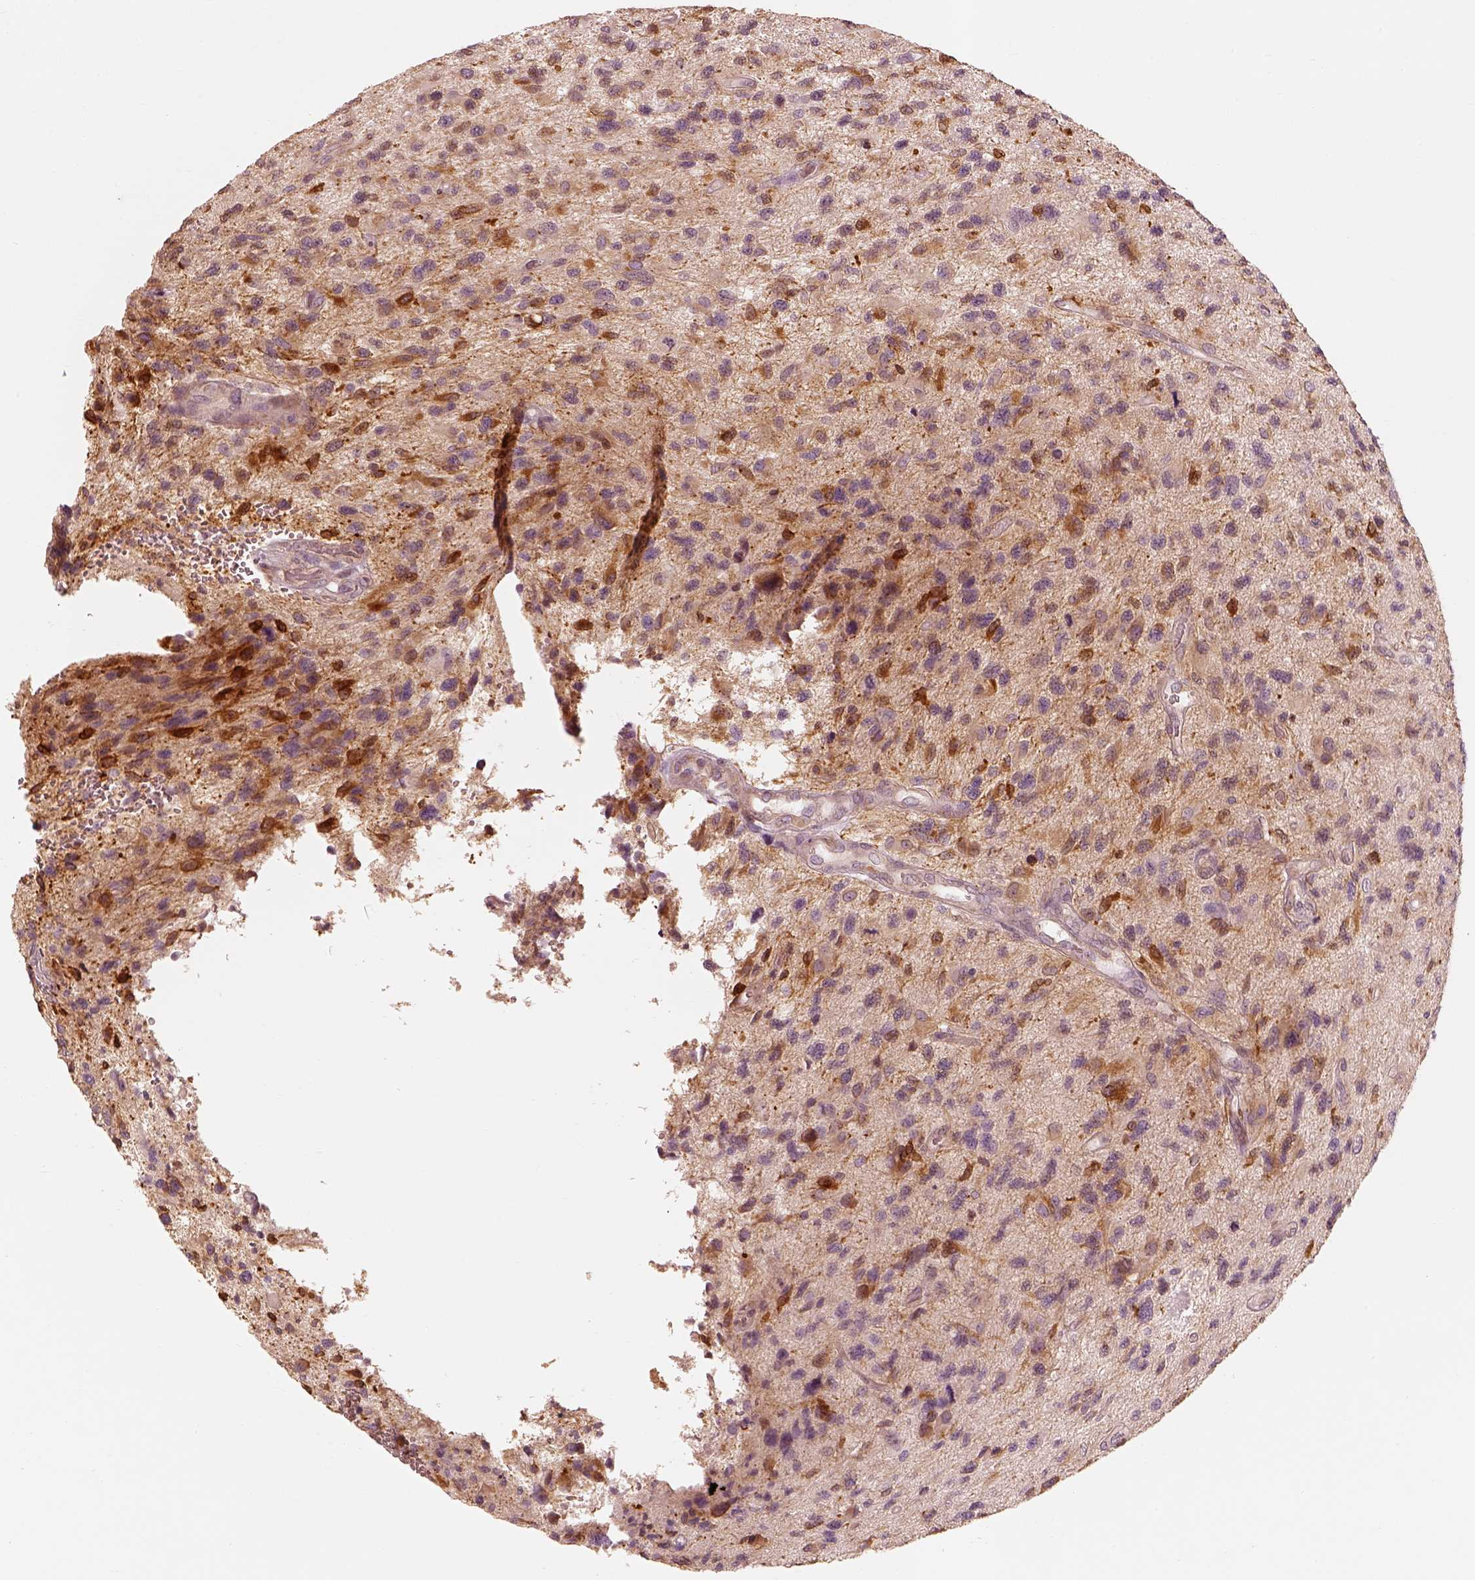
{"staining": {"intensity": "moderate", "quantity": "<25%", "location": "cytoplasmic/membranous"}, "tissue": "glioma", "cell_type": "Tumor cells", "image_type": "cancer", "snomed": [{"axis": "morphology", "description": "Glioma, malignant, NOS"}, {"axis": "morphology", "description": "Glioma, malignant, High grade"}, {"axis": "topography", "description": "Brain"}], "caption": "Moderate cytoplasmic/membranous staining is identified in about <25% of tumor cells in glioma.", "gene": "WLS", "patient": {"sex": "female", "age": 71}}